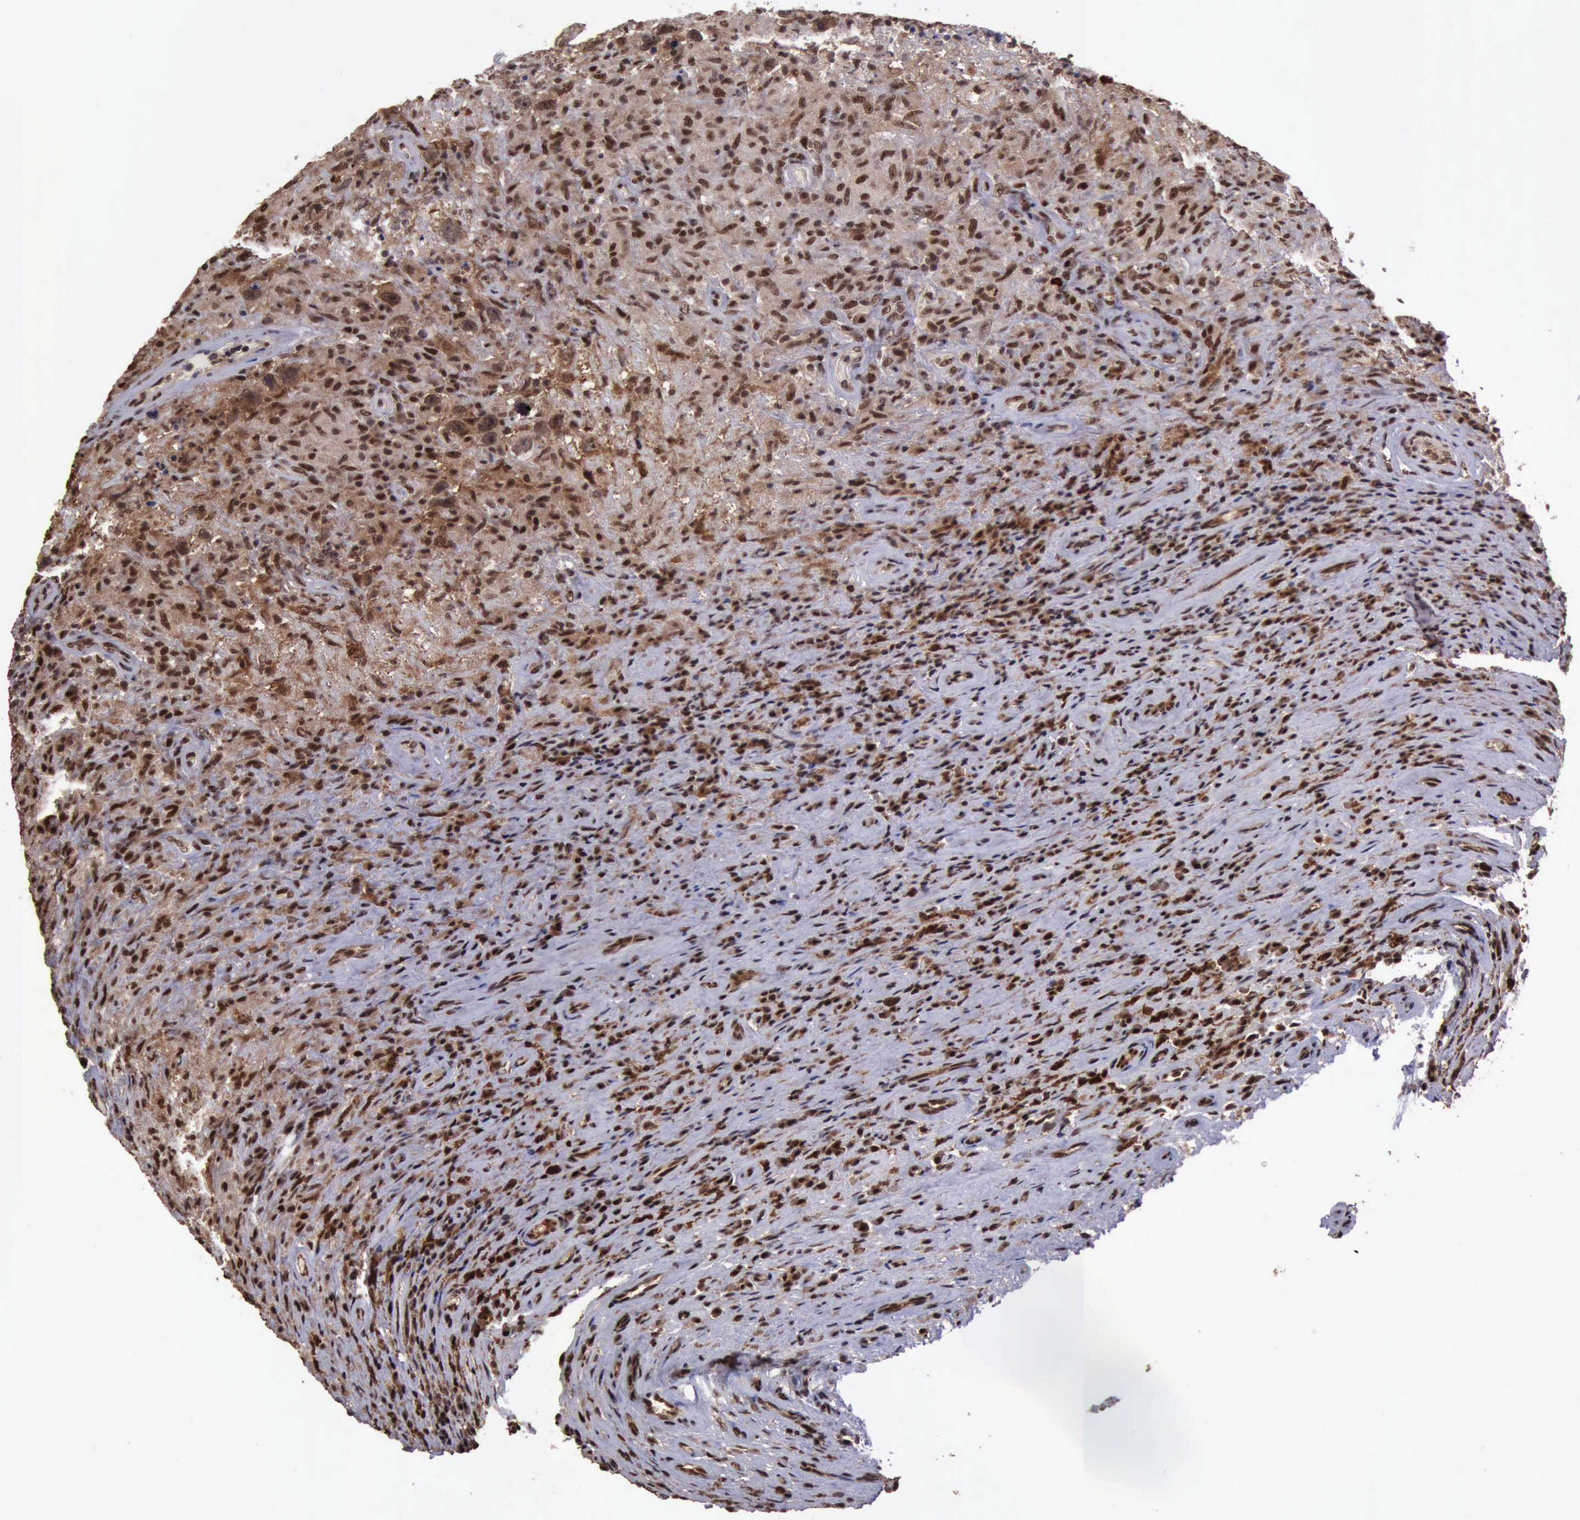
{"staining": {"intensity": "strong", "quantity": ">75%", "location": "cytoplasmic/membranous,nuclear"}, "tissue": "testis cancer", "cell_type": "Tumor cells", "image_type": "cancer", "snomed": [{"axis": "morphology", "description": "Seminoma, NOS"}, {"axis": "topography", "description": "Testis"}], "caption": "The photomicrograph shows a brown stain indicating the presence of a protein in the cytoplasmic/membranous and nuclear of tumor cells in testis seminoma. Using DAB (3,3'-diaminobenzidine) (brown) and hematoxylin (blue) stains, captured at high magnification using brightfield microscopy.", "gene": "TRMT2A", "patient": {"sex": "male", "age": 34}}